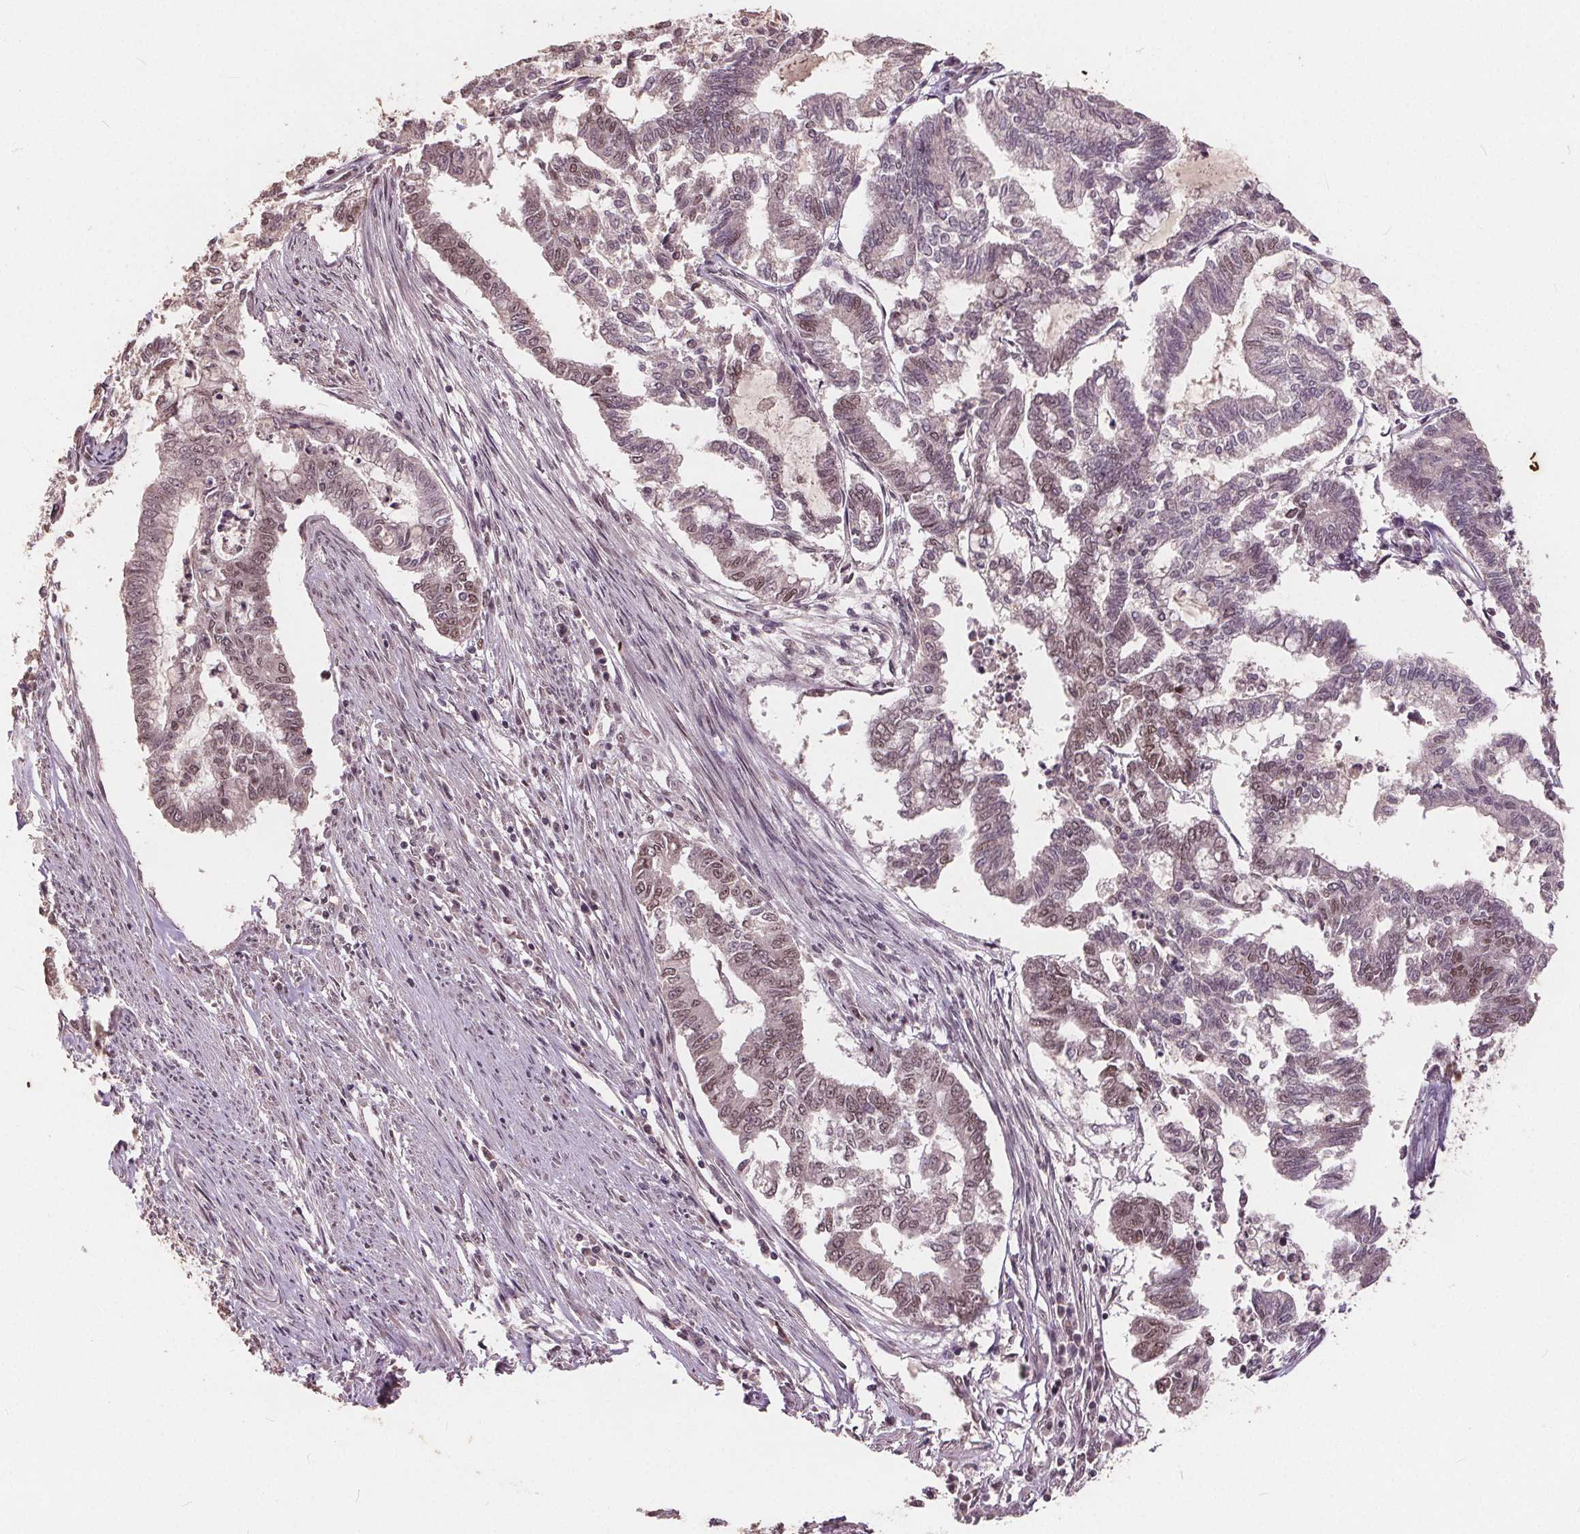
{"staining": {"intensity": "weak", "quantity": "25%-75%", "location": "nuclear"}, "tissue": "endometrial cancer", "cell_type": "Tumor cells", "image_type": "cancer", "snomed": [{"axis": "morphology", "description": "Adenocarcinoma, NOS"}, {"axis": "topography", "description": "Endometrium"}], "caption": "Brown immunohistochemical staining in endometrial adenocarcinoma demonstrates weak nuclear staining in about 25%-75% of tumor cells.", "gene": "DNMT3B", "patient": {"sex": "female", "age": 79}}